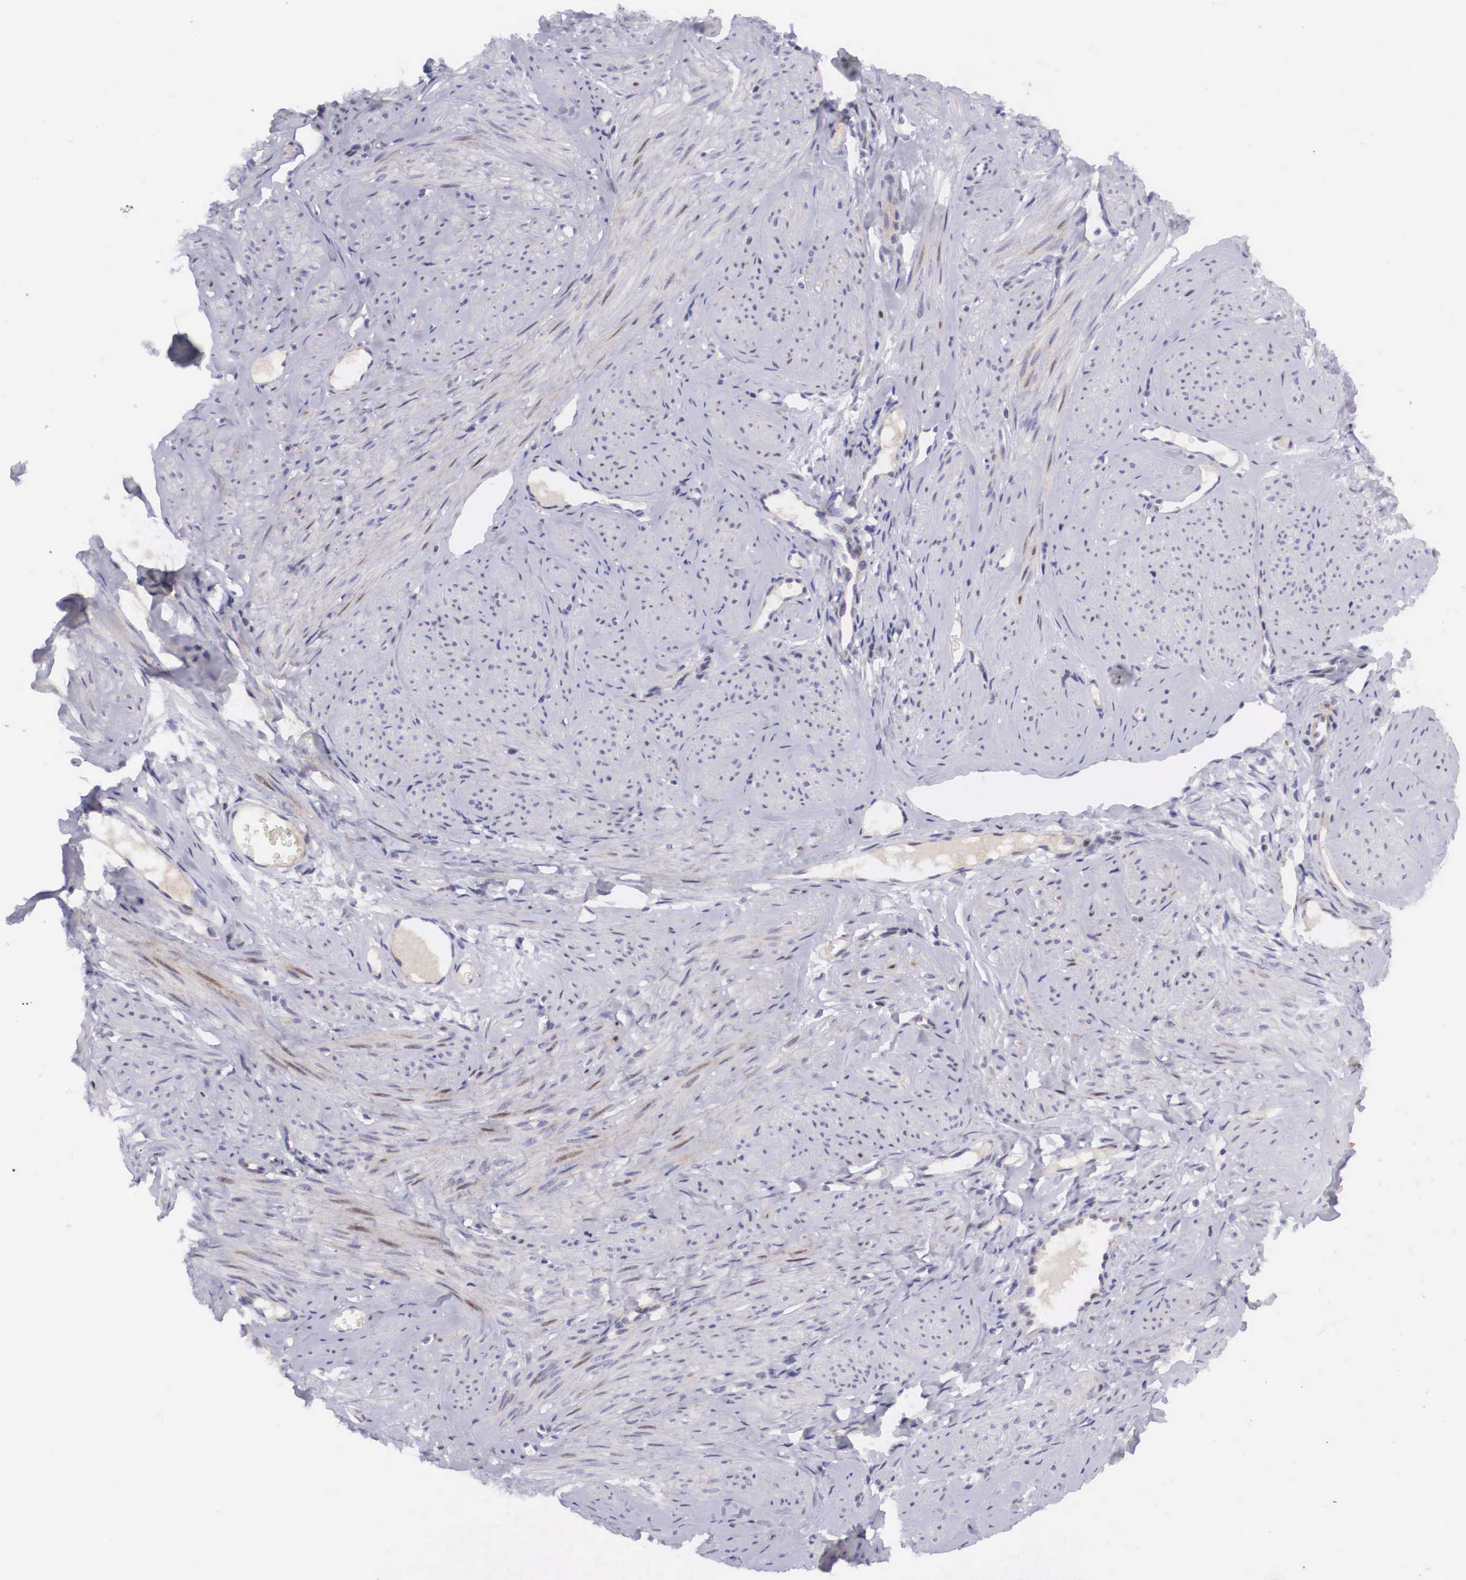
{"staining": {"intensity": "weak", "quantity": "25%-75%", "location": "cytoplasmic/membranous"}, "tissue": "smooth muscle", "cell_type": "Smooth muscle cells", "image_type": "normal", "snomed": [{"axis": "morphology", "description": "Normal tissue, NOS"}, {"axis": "topography", "description": "Uterus"}], "caption": "Smooth muscle cells demonstrate low levels of weak cytoplasmic/membranous staining in approximately 25%-75% of cells in benign human smooth muscle. (brown staining indicates protein expression, while blue staining denotes nuclei).", "gene": "EMID1", "patient": {"sex": "female", "age": 45}}